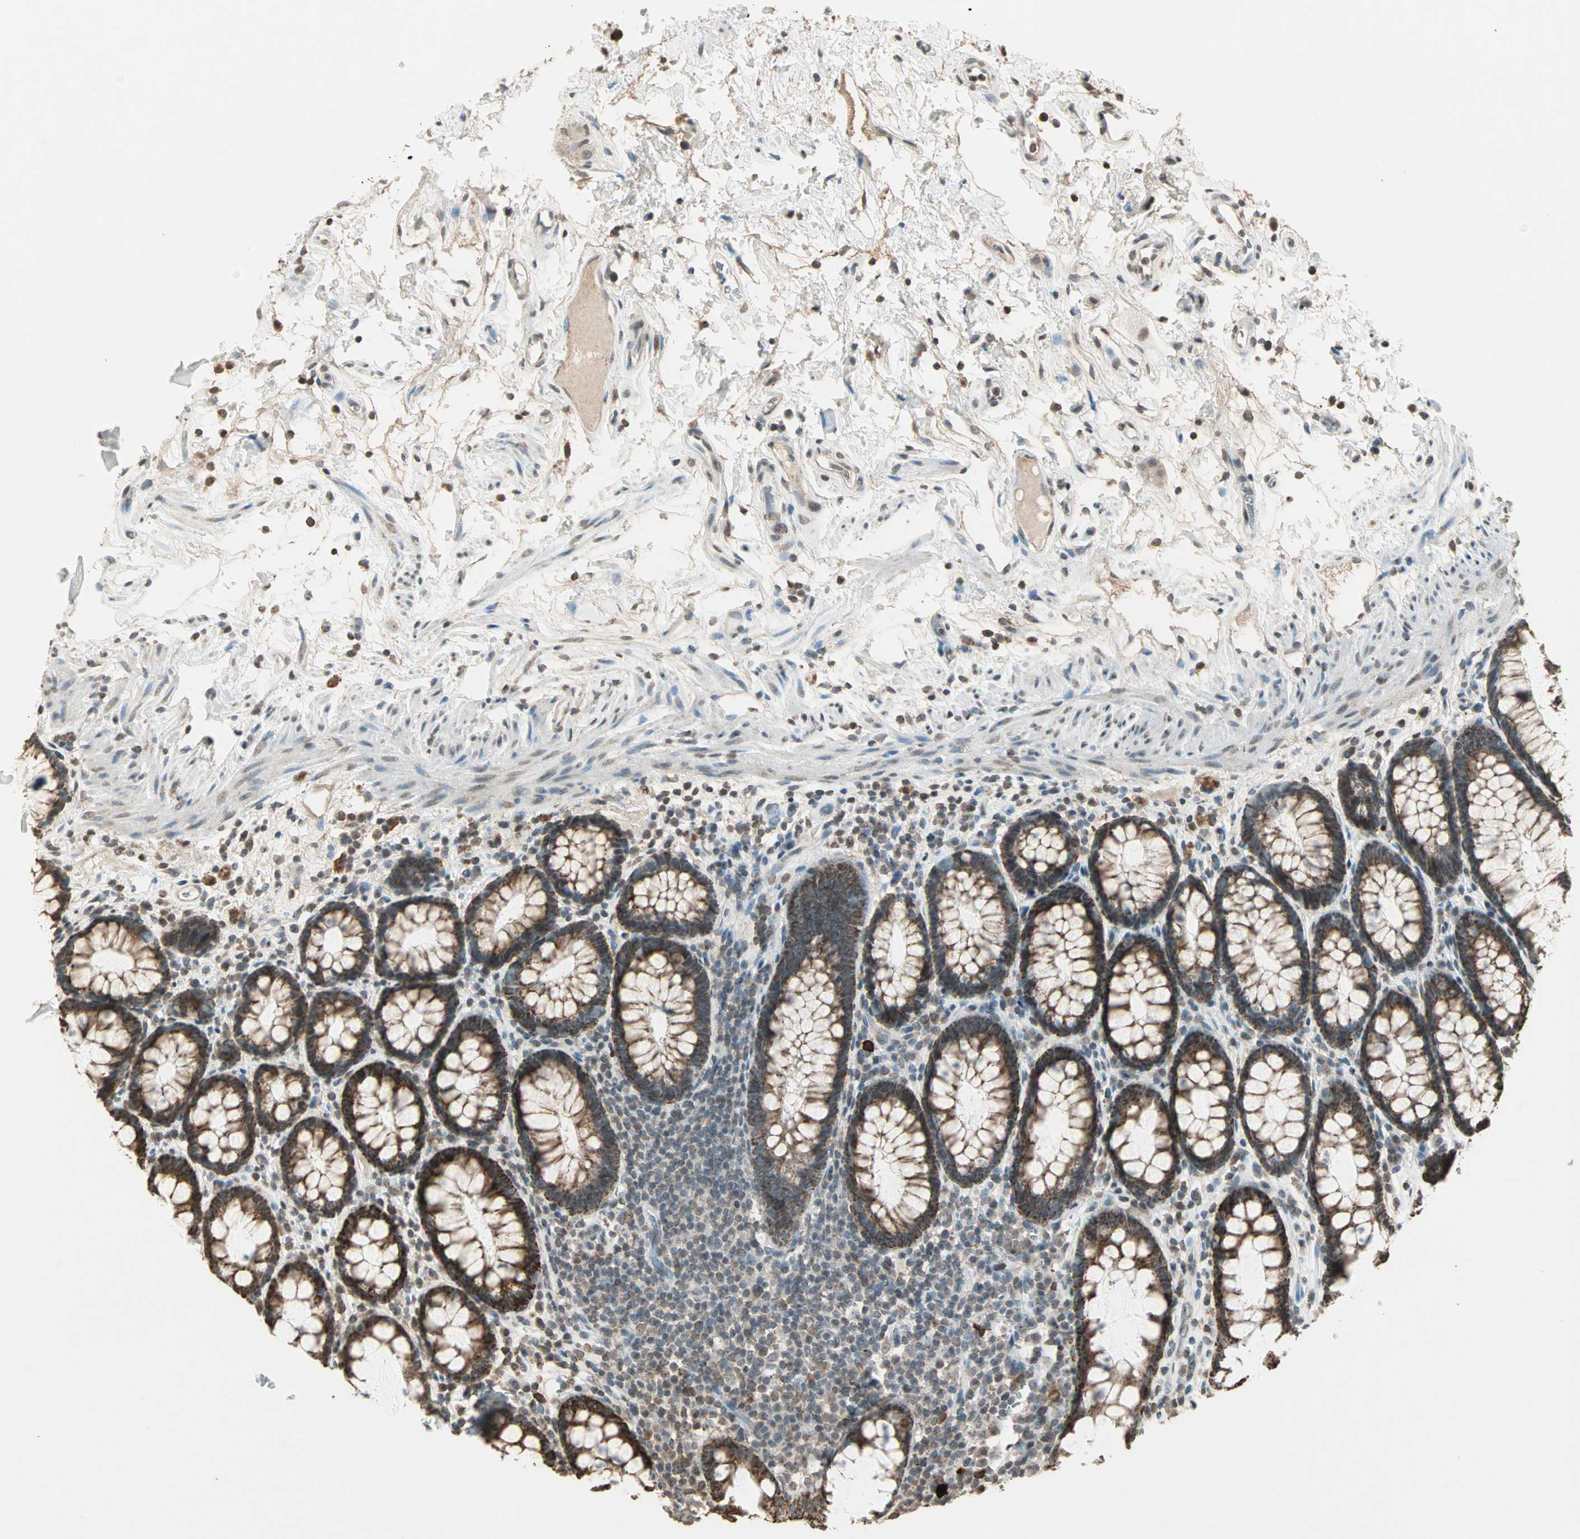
{"staining": {"intensity": "strong", "quantity": ">75%", "location": "cytoplasmic/membranous"}, "tissue": "rectum", "cell_type": "Glandular cells", "image_type": "normal", "snomed": [{"axis": "morphology", "description": "Normal tissue, NOS"}, {"axis": "topography", "description": "Rectum"}], "caption": "The micrograph exhibits immunohistochemical staining of normal rectum. There is strong cytoplasmic/membranous staining is seen in approximately >75% of glandular cells. The protein is stained brown, and the nuclei are stained in blue (DAB IHC with brightfield microscopy, high magnification).", "gene": "PRELID1", "patient": {"sex": "male", "age": 92}}